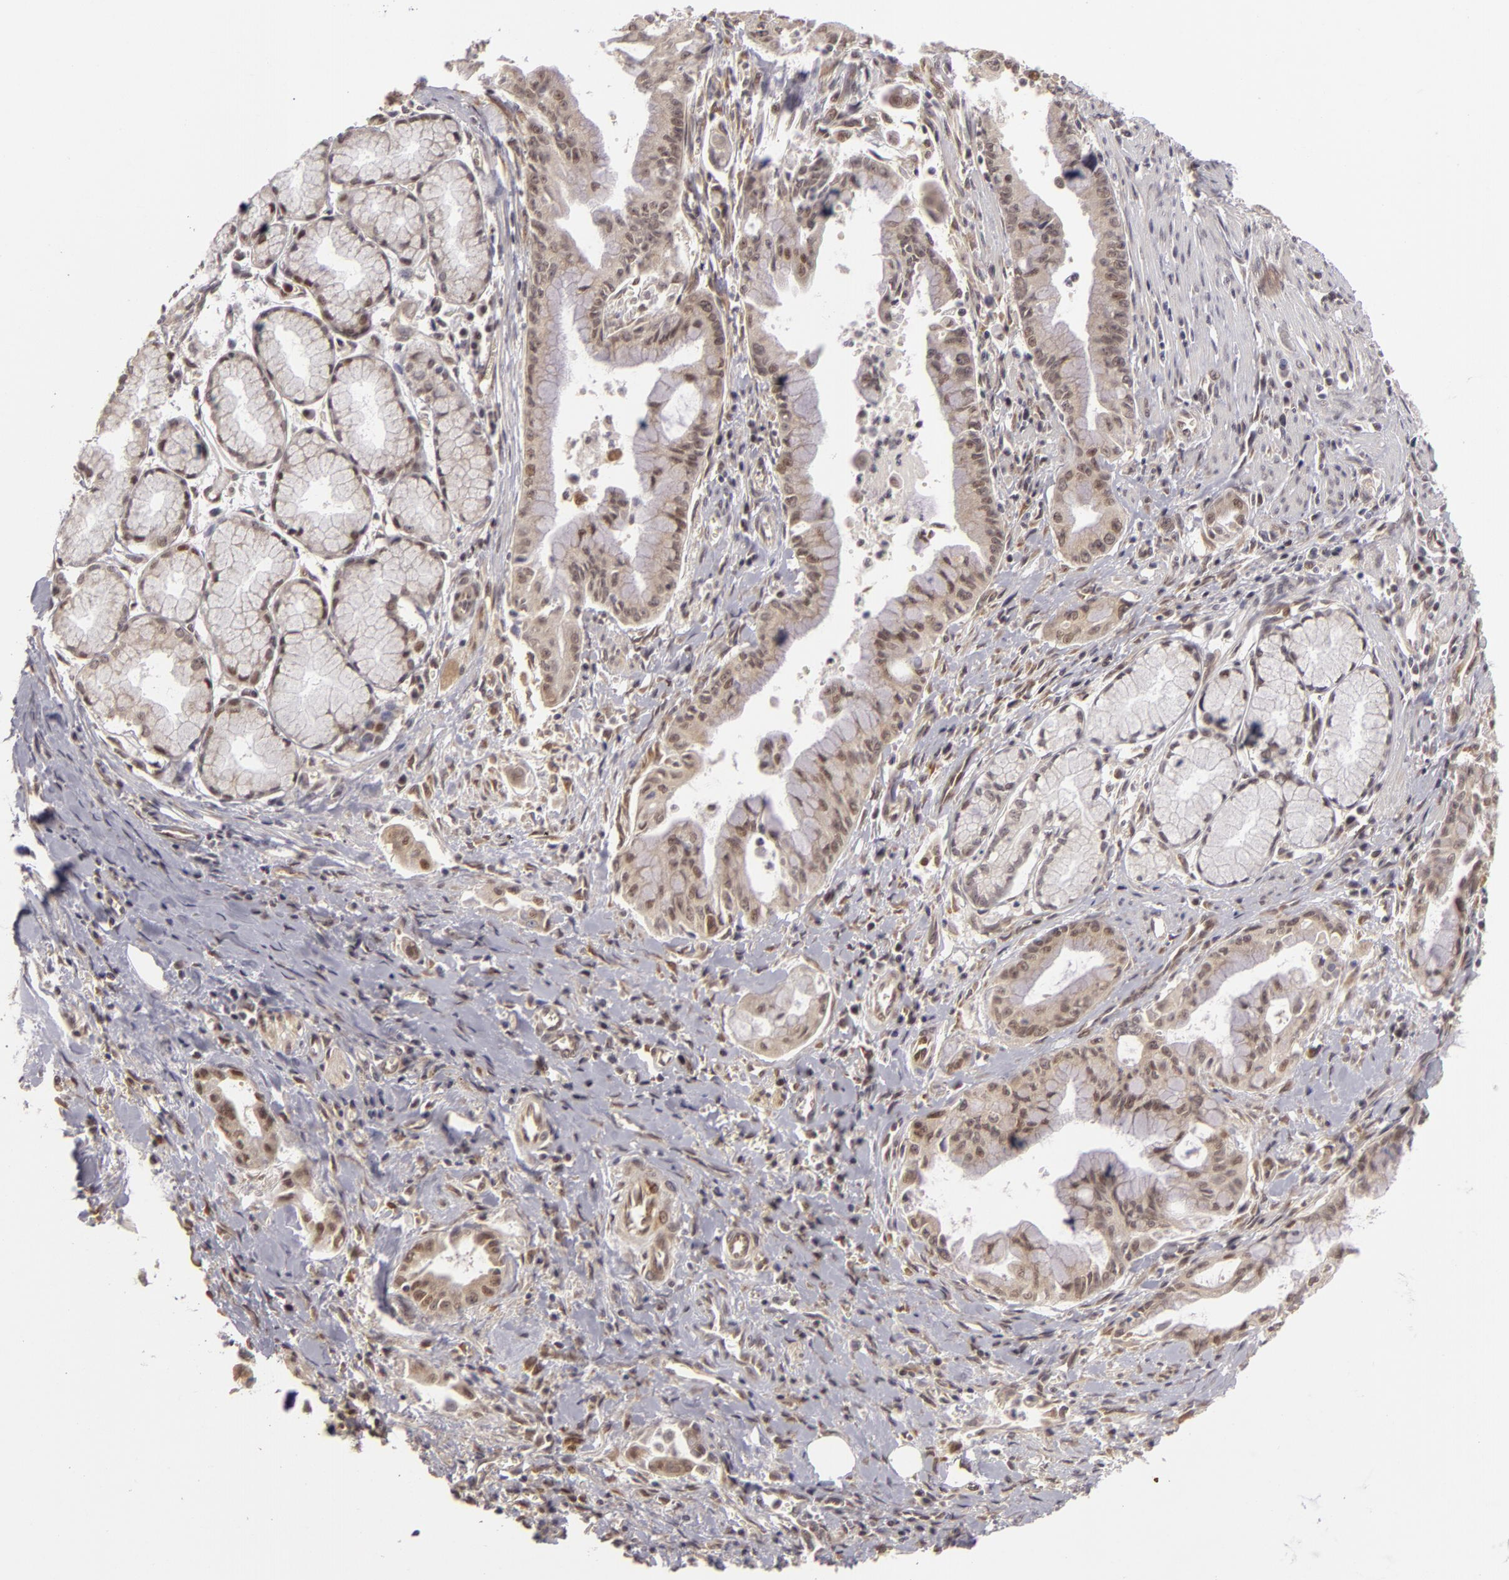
{"staining": {"intensity": "weak", "quantity": "25%-75%", "location": "cytoplasmic/membranous,nuclear"}, "tissue": "pancreatic cancer", "cell_type": "Tumor cells", "image_type": "cancer", "snomed": [{"axis": "morphology", "description": "Adenocarcinoma, NOS"}, {"axis": "topography", "description": "Pancreas"}], "caption": "A high-resolution histopathology image shows immunohistochemistry (IHC) staining of pancreatic cancer (adenocarcinoma), which reveals weak cytoplasmic/membranous and nuclear positivity in about 25%-75% of tumor cells.", "gene": "ZNF133", "patient": {"sex": "male", "age": 59}}